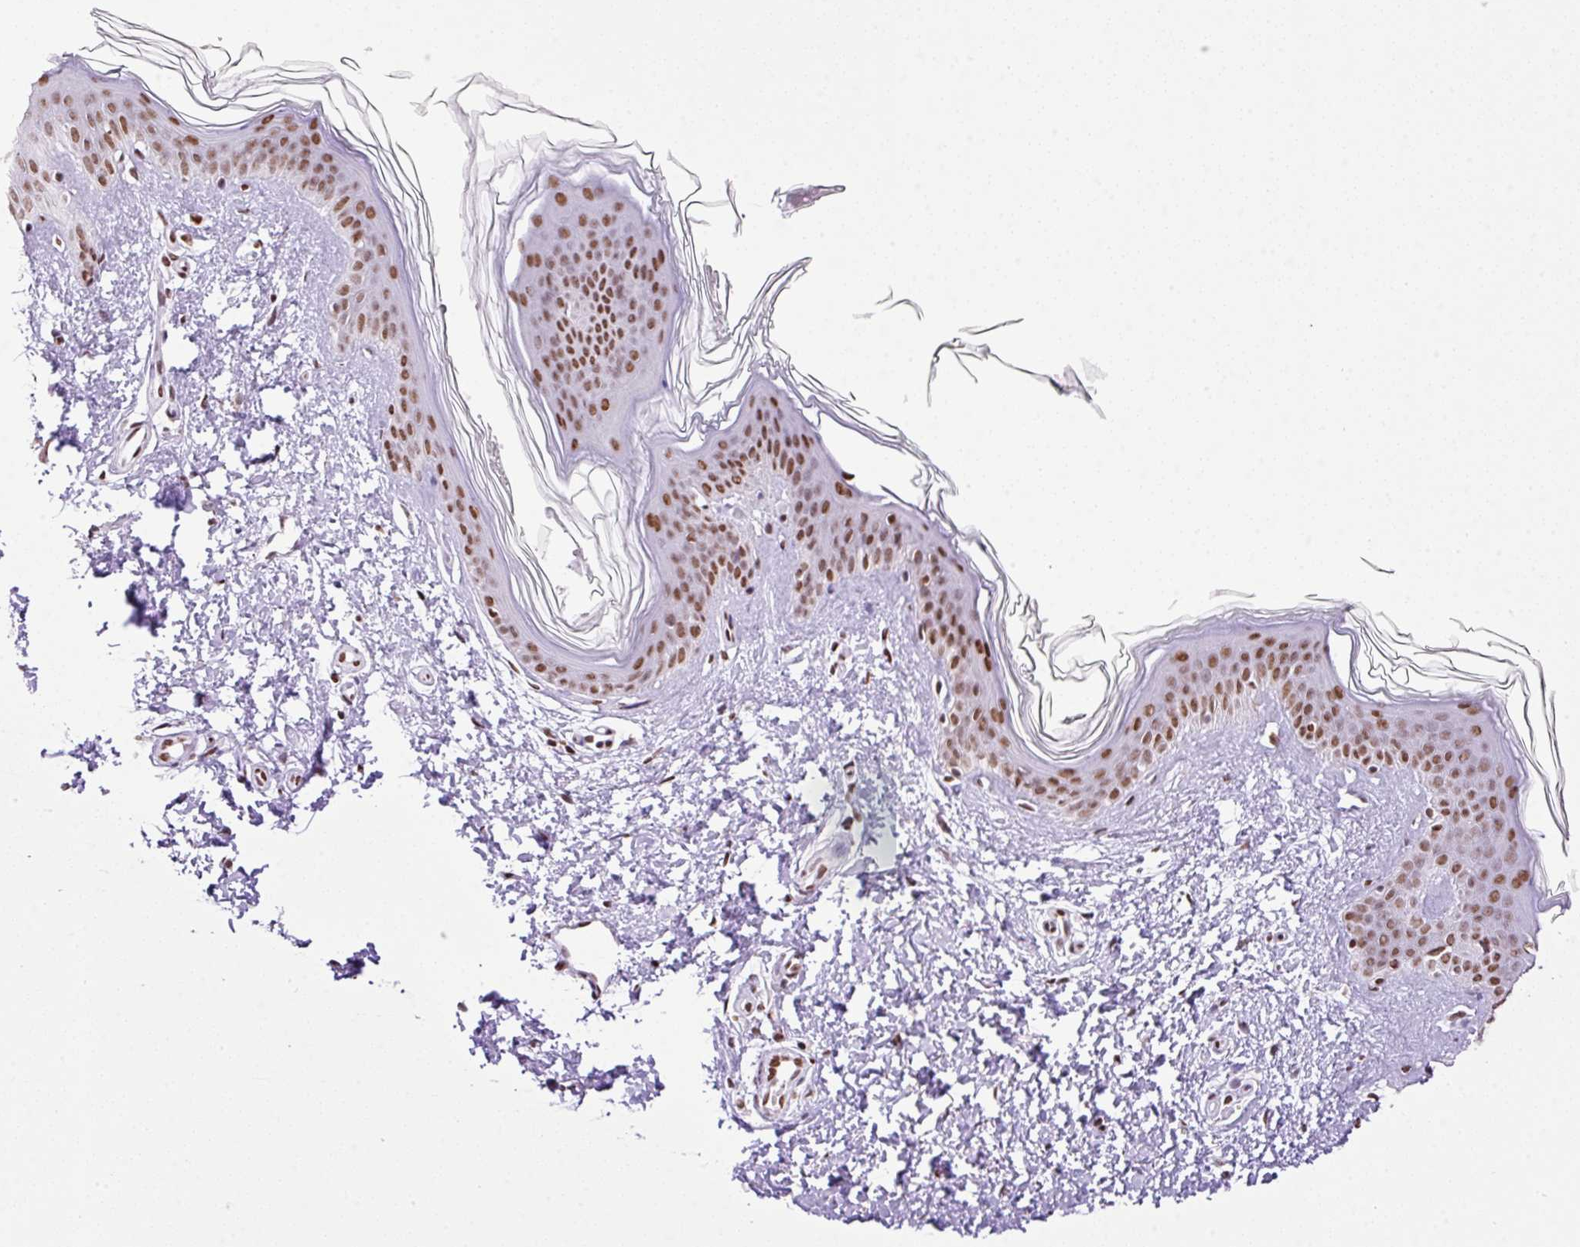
{"staining": {"intensity": "moderate", "quantity": ">75%", "location": "nuclear"}, "tissue": "skin", "cell_type": "Fibroblasts", "image_type": "normal", "snomed": [{"axis": "morphology", "description": "Normal tissue, NOS"}, {"axis": "topography", "description": "Skin"}], "caption": "A brown stain highlights moderate nuclear expression of a protein in fibroblasts of benign human skin.", "gene": "RARG", "patient": {"sex": "female", "age": 41}}